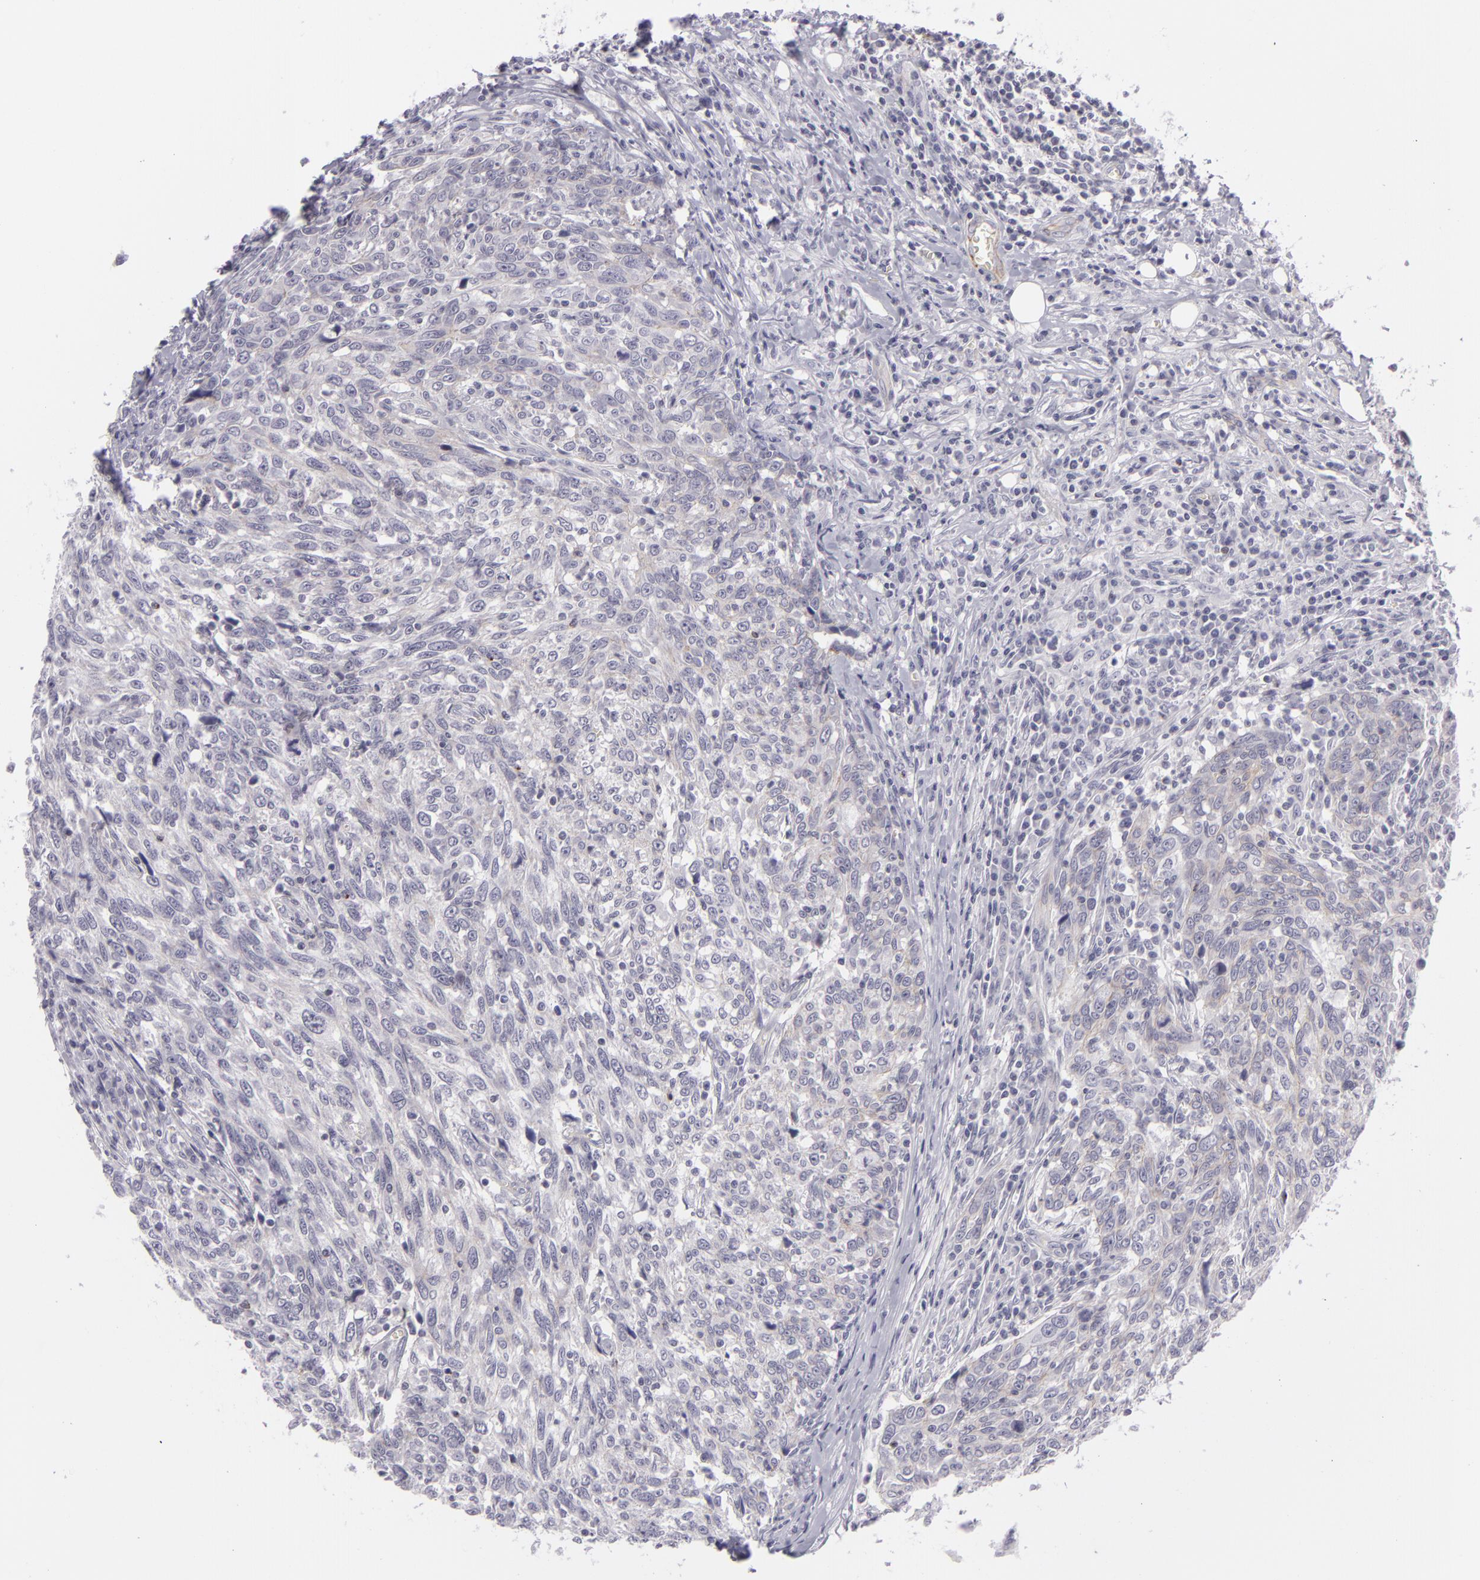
{"staining": {"intensity": "negative", "quantity": "none", "location": "none"}, "tissue": "breast cancer", "cell_type": "Tumor cells", "image_type": "cancer", "snomed": [{"axis": "morphology", "description": "Duct carcinoma"}, {"axis": "topography", "description": "Breast"}], "caption": "DAB (3,3'-diaminobenzidine) immunohistochemical staining of human intraductal carcinoma (breast) shows no significant staining in tumor cells.", "gene": "CTNNB1", "patient": {"sex": "female", "age": 50}}